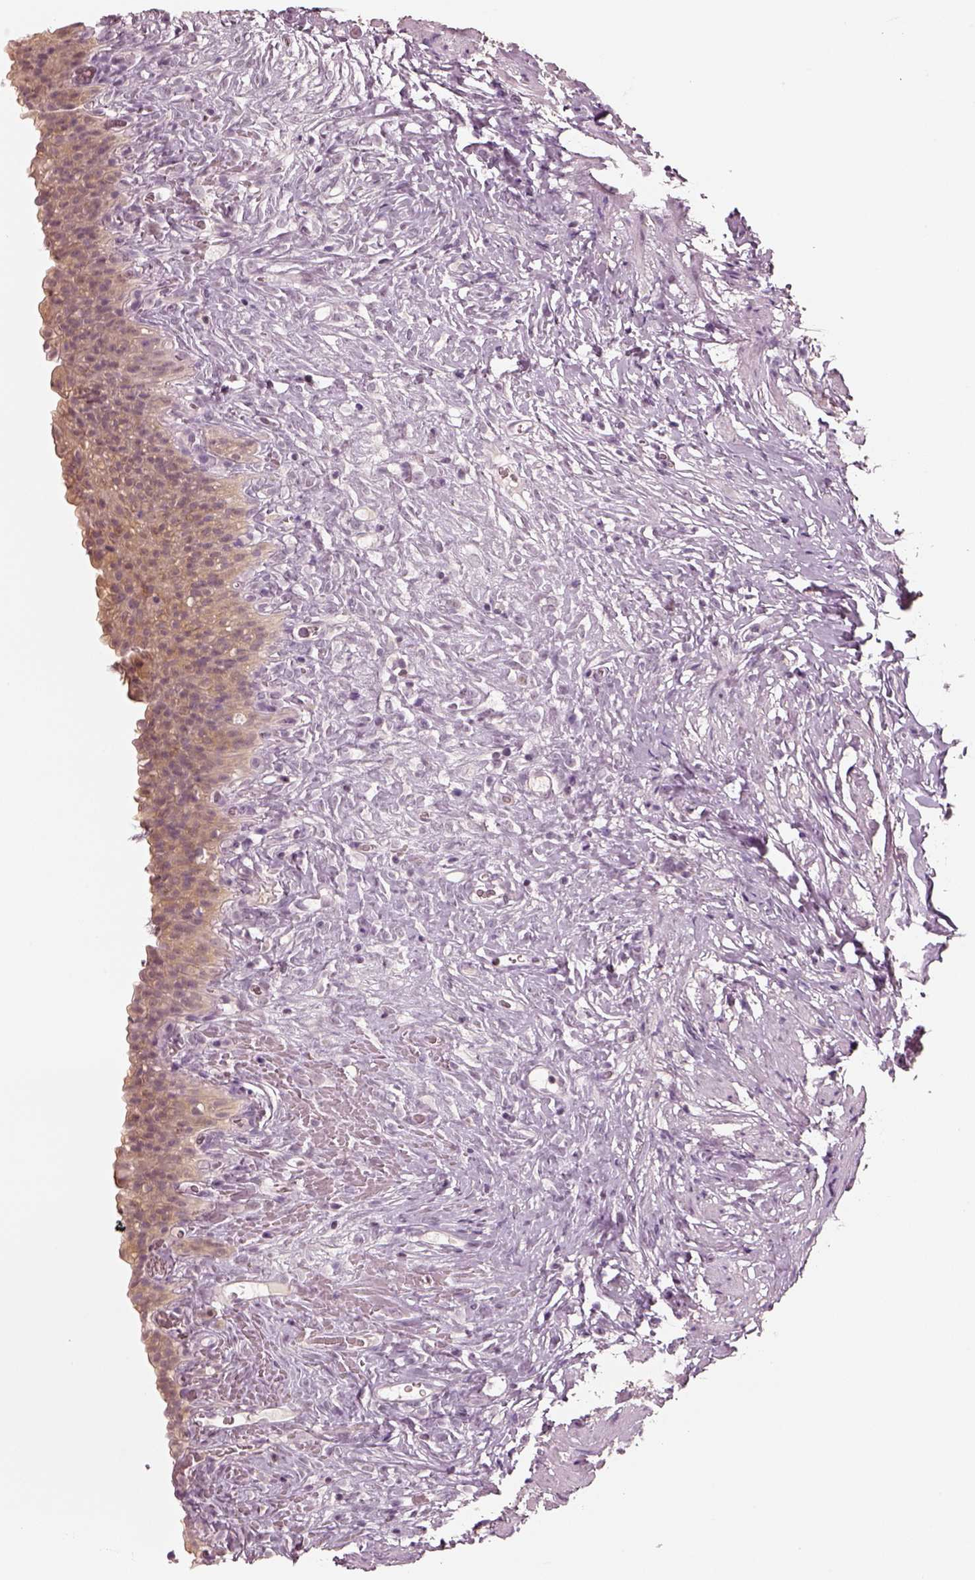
{"staining": {"intensity": "weak", "quantity": "25%-75%", "location": "cytoplasmic/membranous"}, "tissue": "urinary bladder", "cell_type": "Urothelial cells", "image_type": "normal", "snomed": [{"axis": "morphology", "description": "Normal tissue, NOS"}, {"axis": "topography", "description": "Urinary bladder"}, {"axis": "topography", "description": "Prostate"}], "caption": "Urothelial cells exhibit weak cytoplasmic/membranous positivity in approximately 25%-75% of cells in benign urinary bladder. The protein of interest is stained brown, and the nuclei are stained in blue (DAB IHC with brightfield microscopy, high magnification).", "gene": "EGR4", "patient": {"sex": "male", "age": 76}}